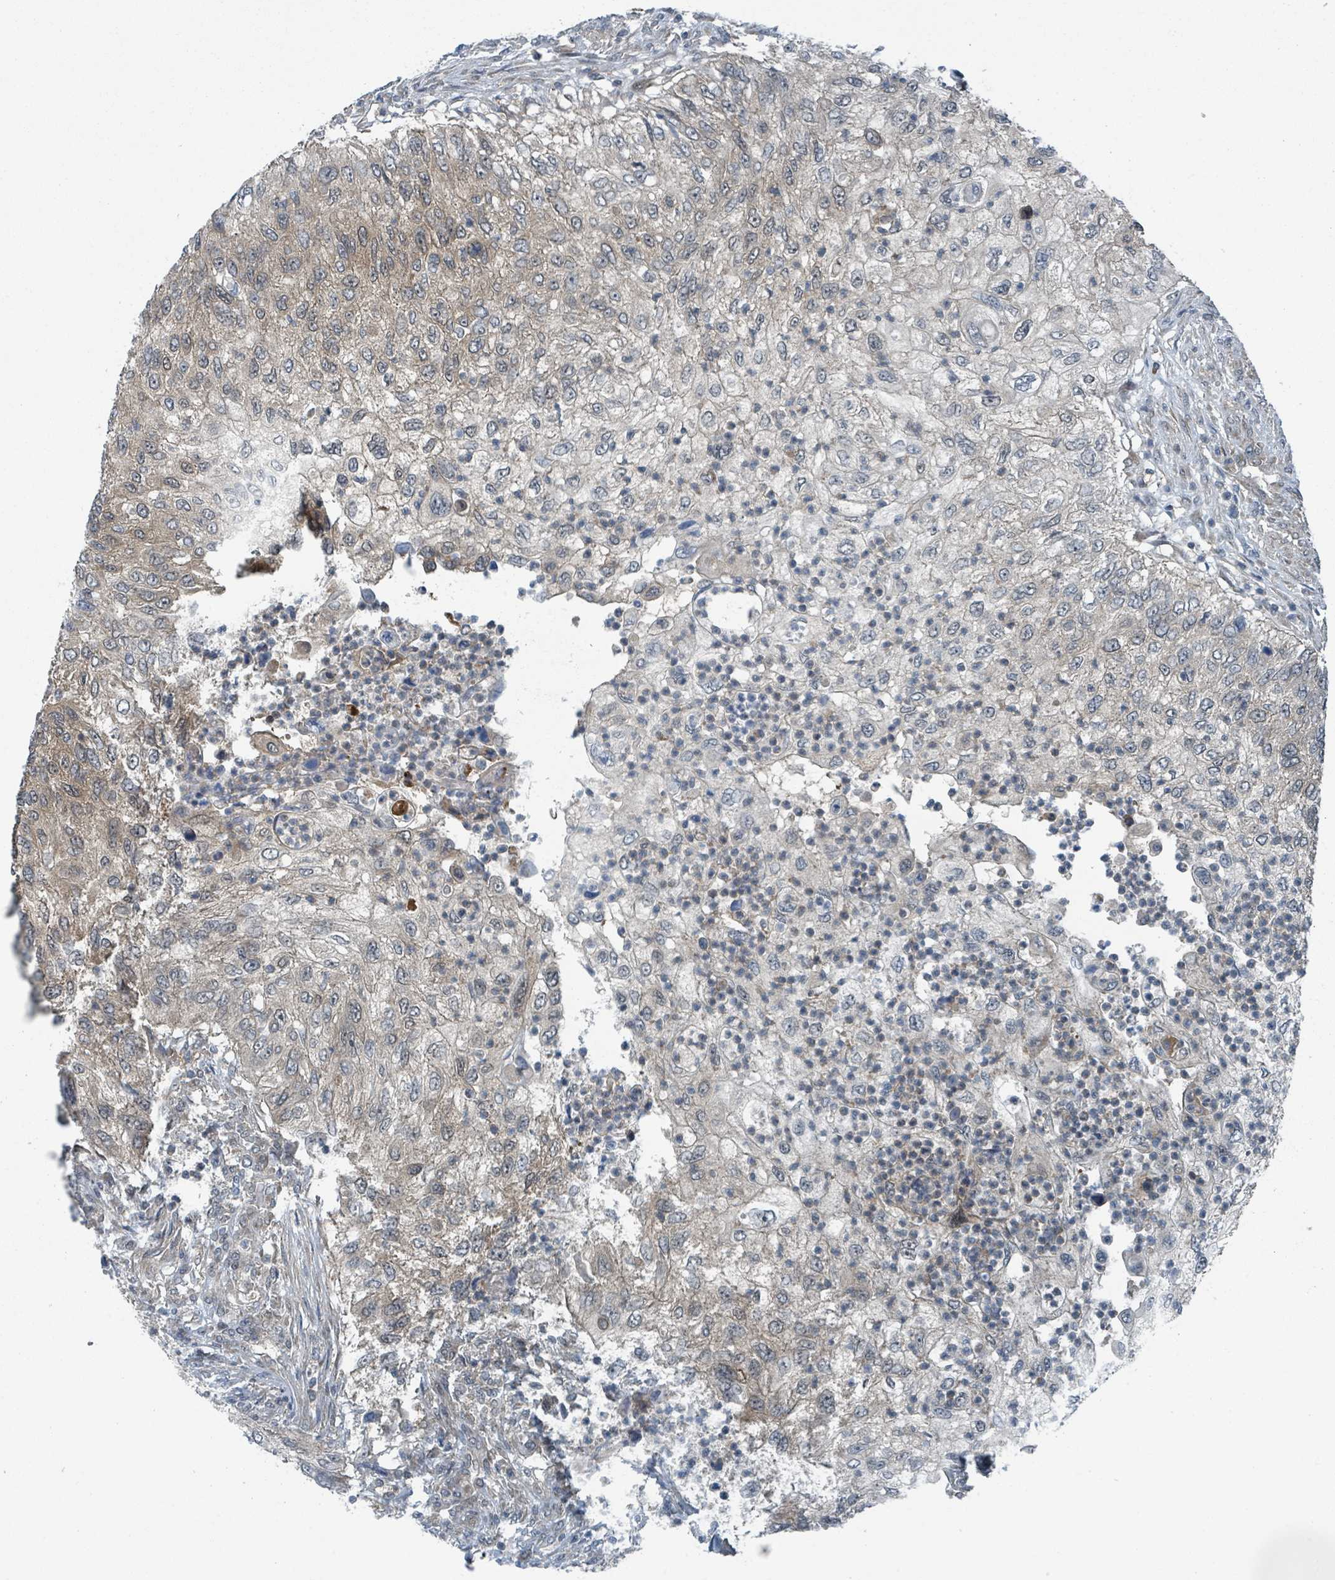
{"staining": {"intensity": "moderate", "quantity": "25%-75%", "location": "cytoplasmic/membranous,nuclear"}, "tissue": "urothelial cancer", "cell_type": "Tumor cells", "image_type": "cancer", "snomed": [{"axis": "morphology", "description": "Urothelial carcinoma, High grade"}, {"axis": "topography", "description": "Urinary bladder"}], "caption": "This photomicrograph reveals high-grade urothelial carcinoma stained with immunohistochemistry (IHC) to label a protein in brown. The cytoplasmic/membranous and nuclear of tumor cells show moderate positivity for the protein. Nuclei are counter-stained blue.", "gene": "GOLGA7", "patient": {"sex": "female", "age": 60}}